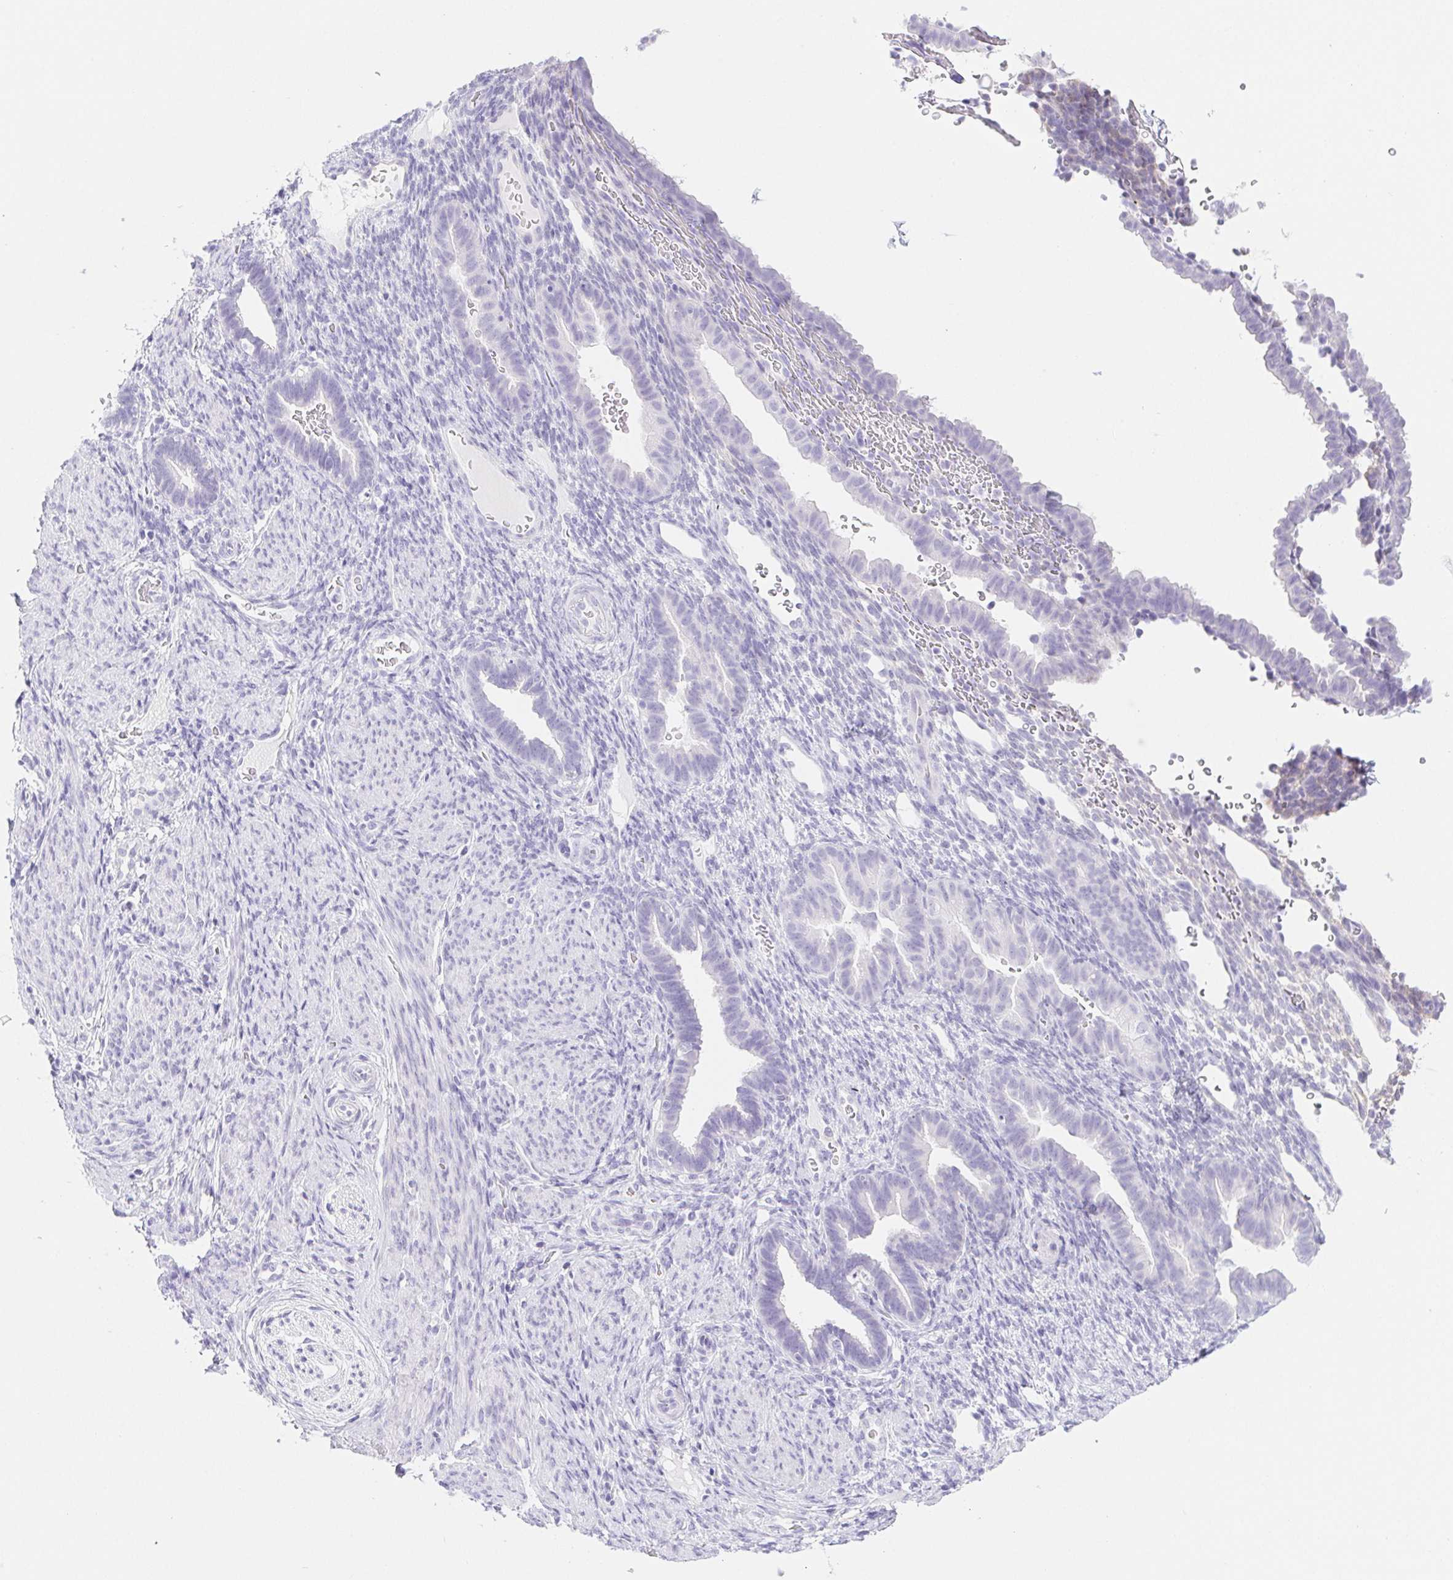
{"staining": {"intensity": "negative", "quantity": "none", "location": "none"}, "tissue": "endometrium", "cell_type": "Cells in endometrial stroma", "image_type": "normal", "snomed": [{"axis": "morphology", "description": "Normal tissue, NOS"}, {"axis": "topography", "description": "Endometrium"}], "caption": "Endometrium was stained to show a protein in brown. There is no significant staining in cells in endometrial stroma. The staining was performed using DAB to visualize the protein expression in brown, while the nuclei were stained in blue with hematoxylin (Magnification: 20x).", "gene": "PNLIP", "patient": {"sex": "female", "age": 34}}